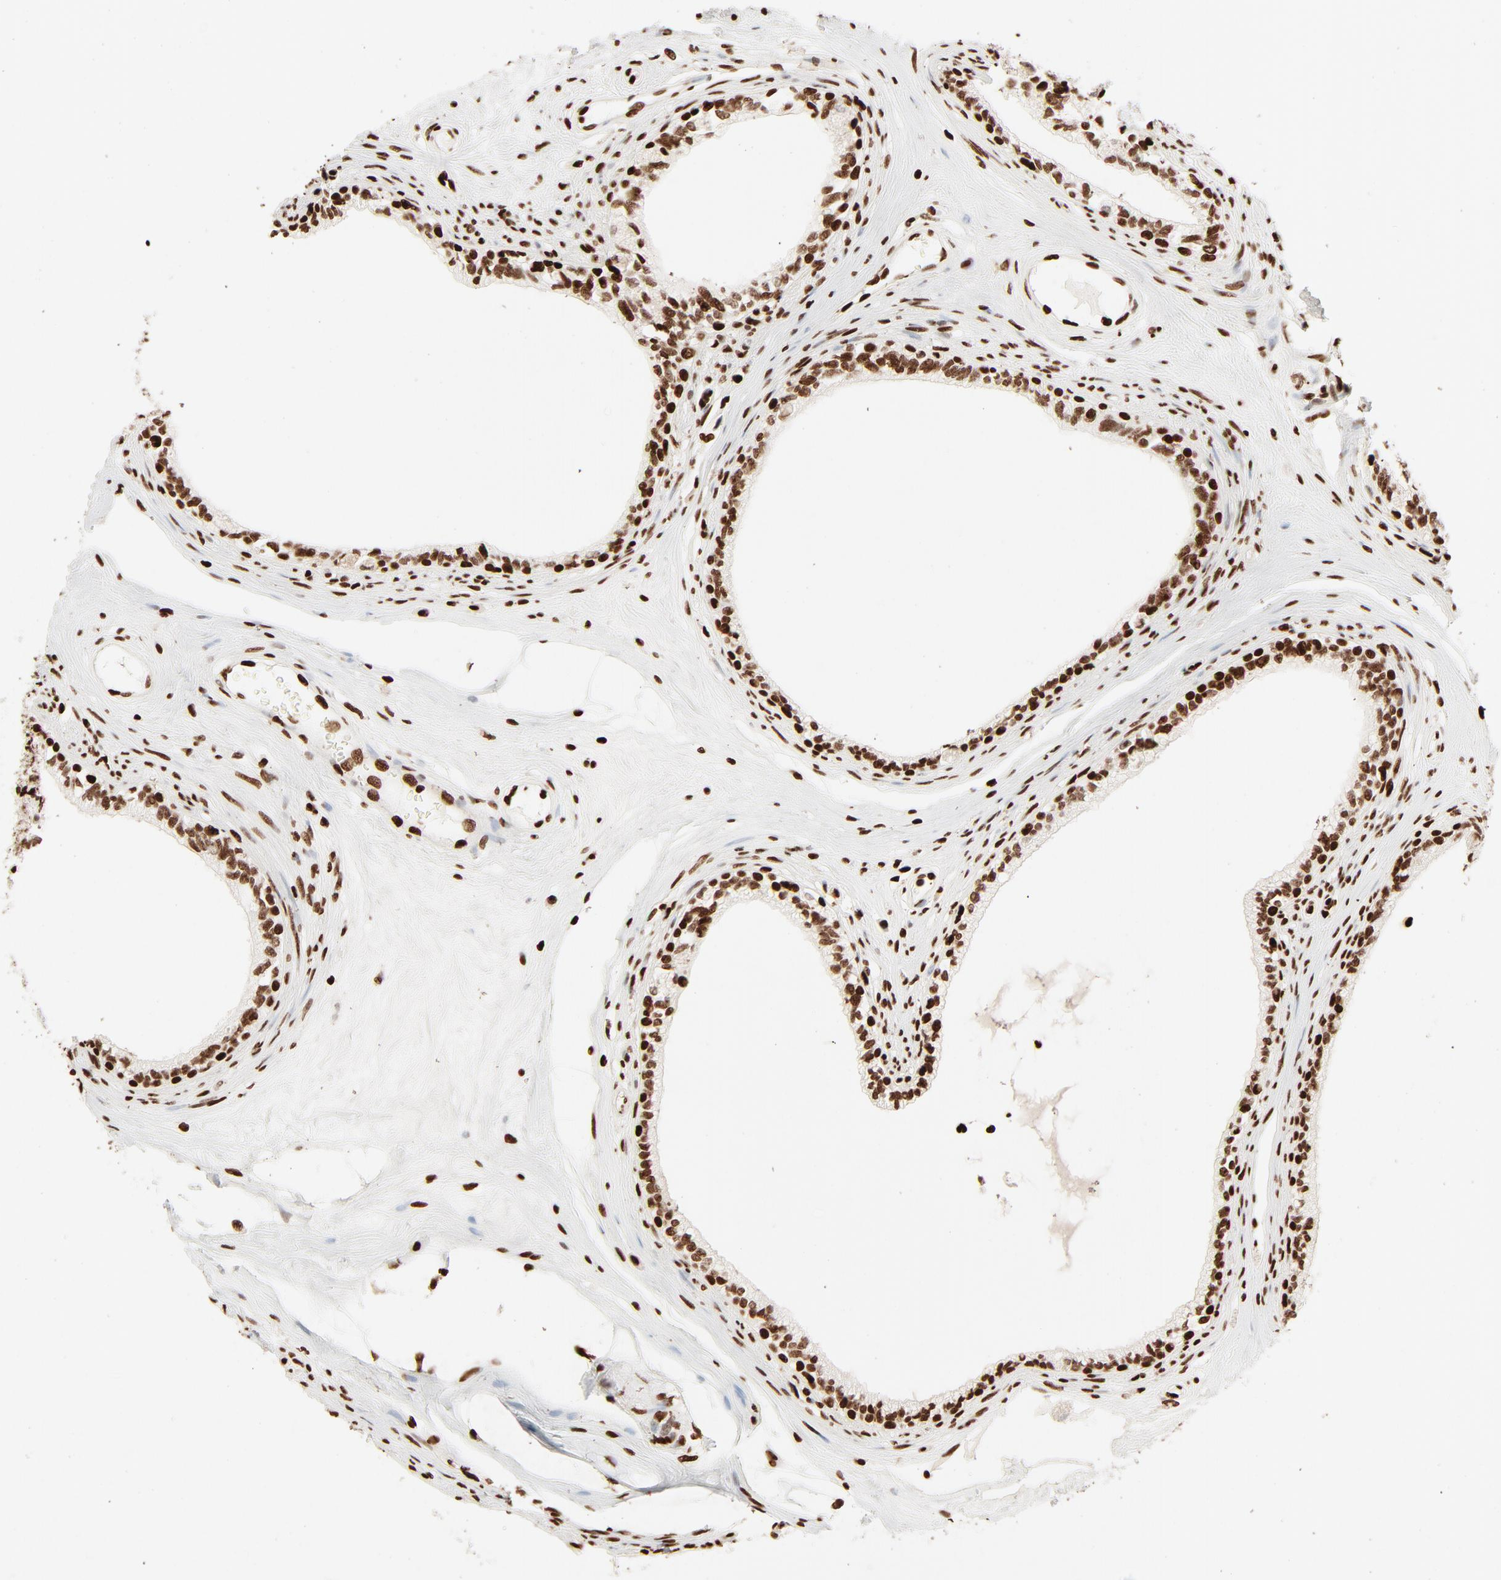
{"staining": {"intensity": "strong", "quantity": ">75%", "location": "nuclear"}, "tissue": "epididymis", "cell_type": "Glandular cells", "image_type": "normal", "snomed": [{"axis": "morphology", "description": "Normal tissue, NOS"}, {"axis": "morphology", "description": "Inflammation, NOS"}, {"axis": "topography", "description": "Epididymis"}], "caption": "Glandular cells demonstrate strong nuclear positivity in about >75% of cells in benign epididymis.", "gene": "HMGB1", "patient": {"sex": "male", "age": 84}}